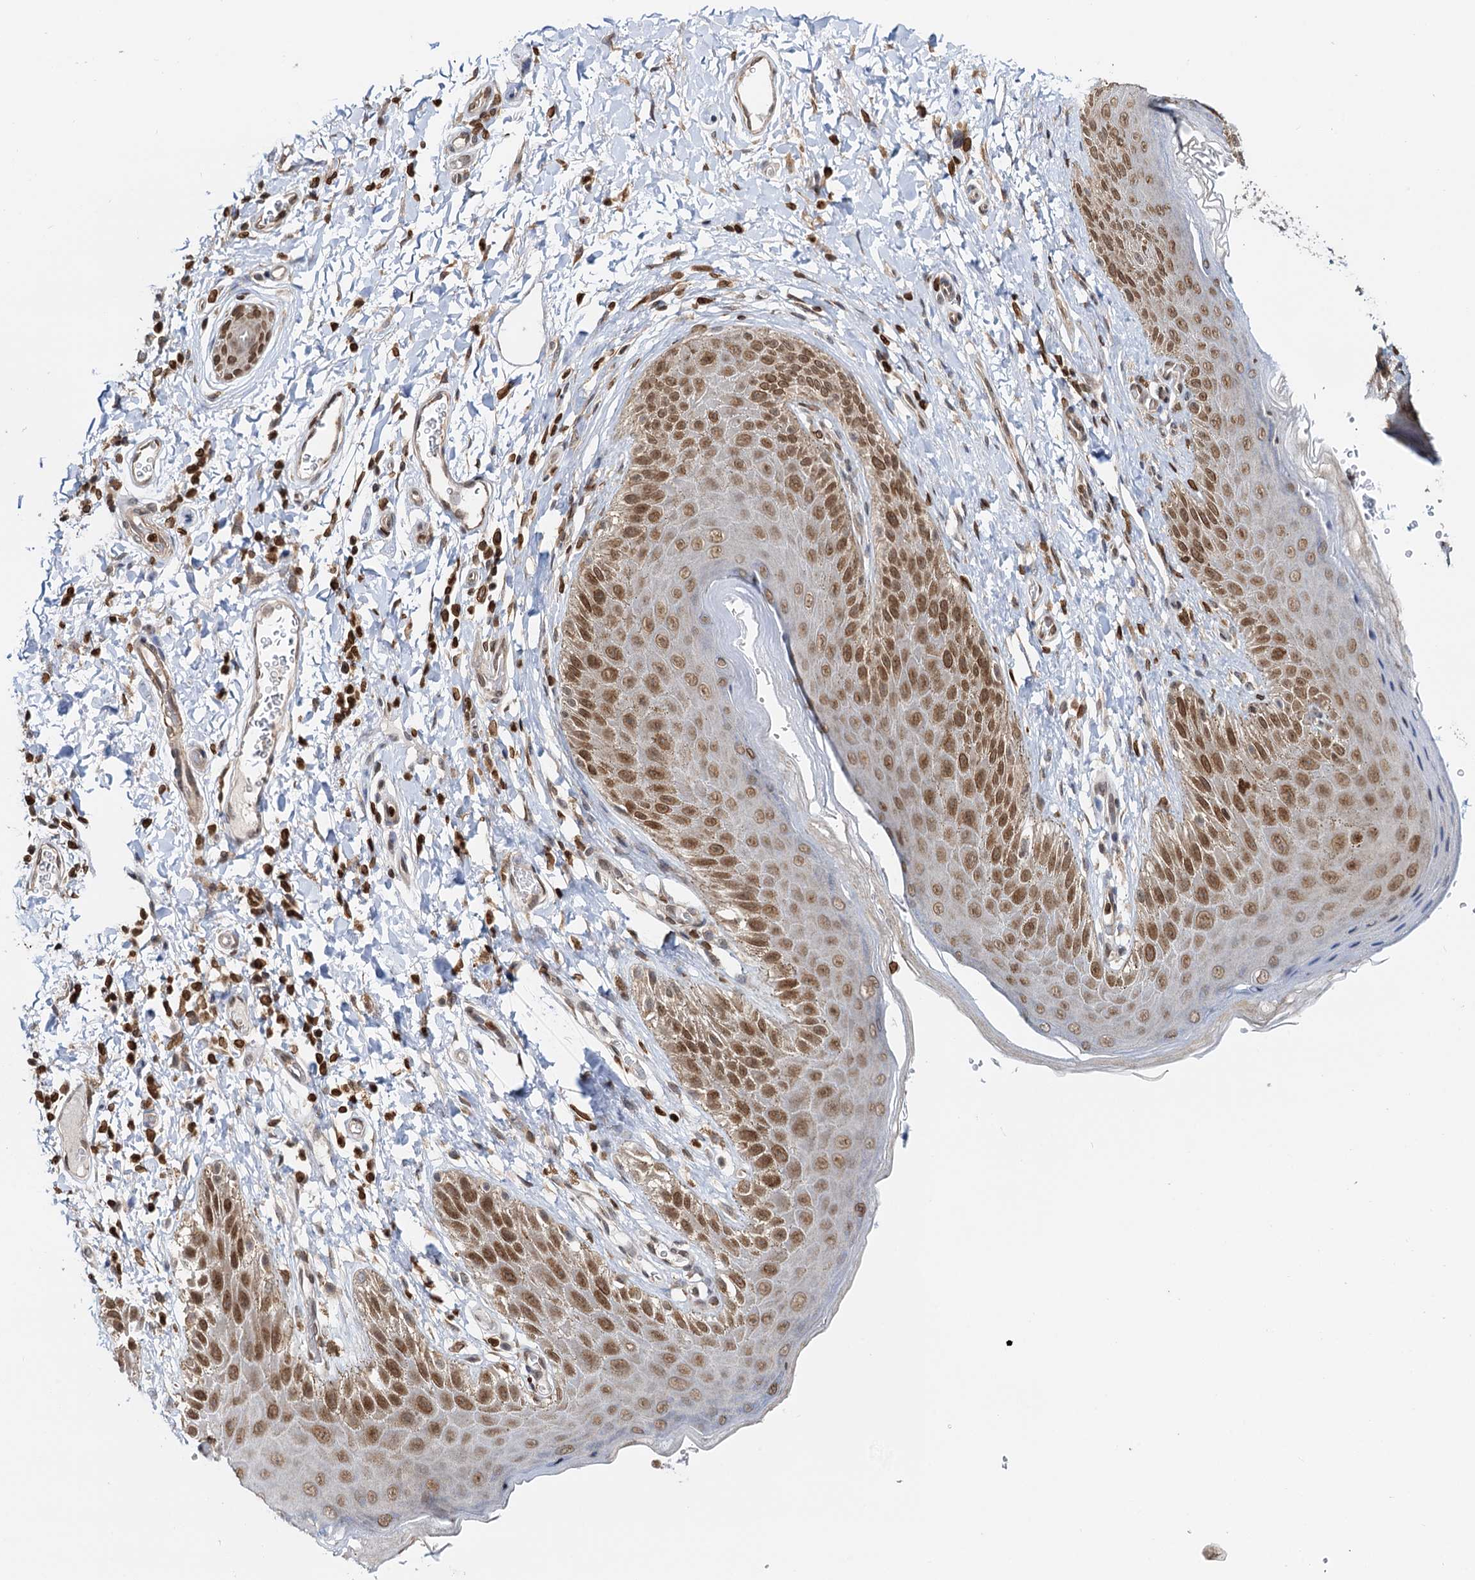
{"staining": {"intensity": "strong", "quantity": ">75%", "location": "nuclear"}, "tissue": "skin", "cell_type": "Epidermal cells", "image_type": "normal", "snomed": [{"axis": "morphology", "description": "Normal tissue, NOS"}, {"axis": "topography", "description": "Anal"}], "caption": "Protein analysis of normal skin displays strong nuclear staining in about >75% of epidermal cells. Nuclei are stained in blue.", "gene": "ZC3H13", "patient": {"sex": "male", "age": 44}}